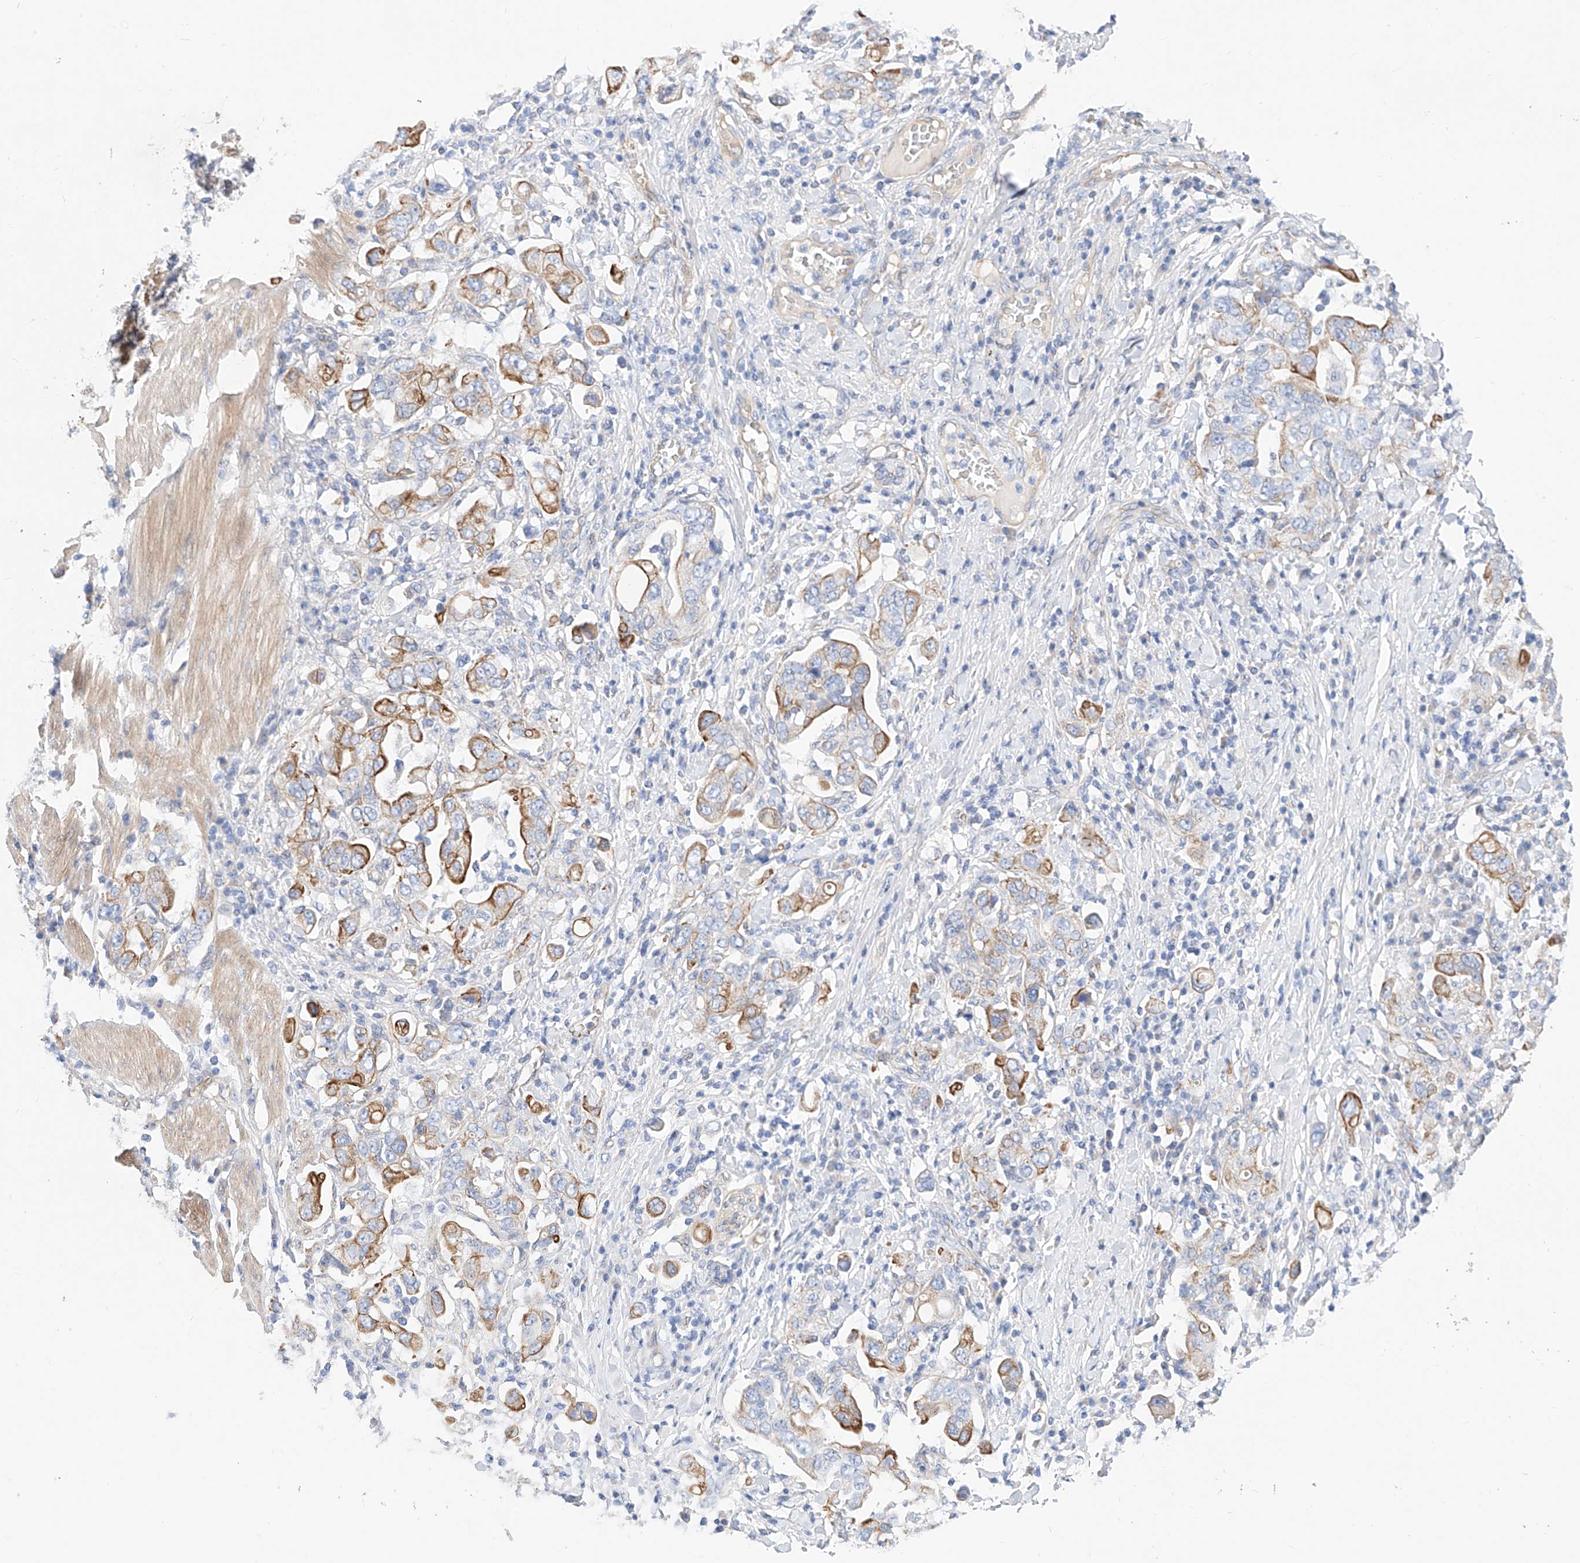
{"staining": {"intensity": "strong", "quantity": "25%-75%", "location": "cytoplasmic/membranous"}, "tissue": "stomach cancer", "cell_type": "Tumor cells", "image_type": "cancer", "snomed": [{"axis": "morphology", "description": "Adenocarcinoma, NOS"}, {"axis": "topography", "description": "Stomach, upper"}], "caption": "Stomach adenocarcinoma stained with a protein marker reveals strong staining in tumor cells.", "gene": "SBSPON", "patient": {"sex": "male", "age": 62}}